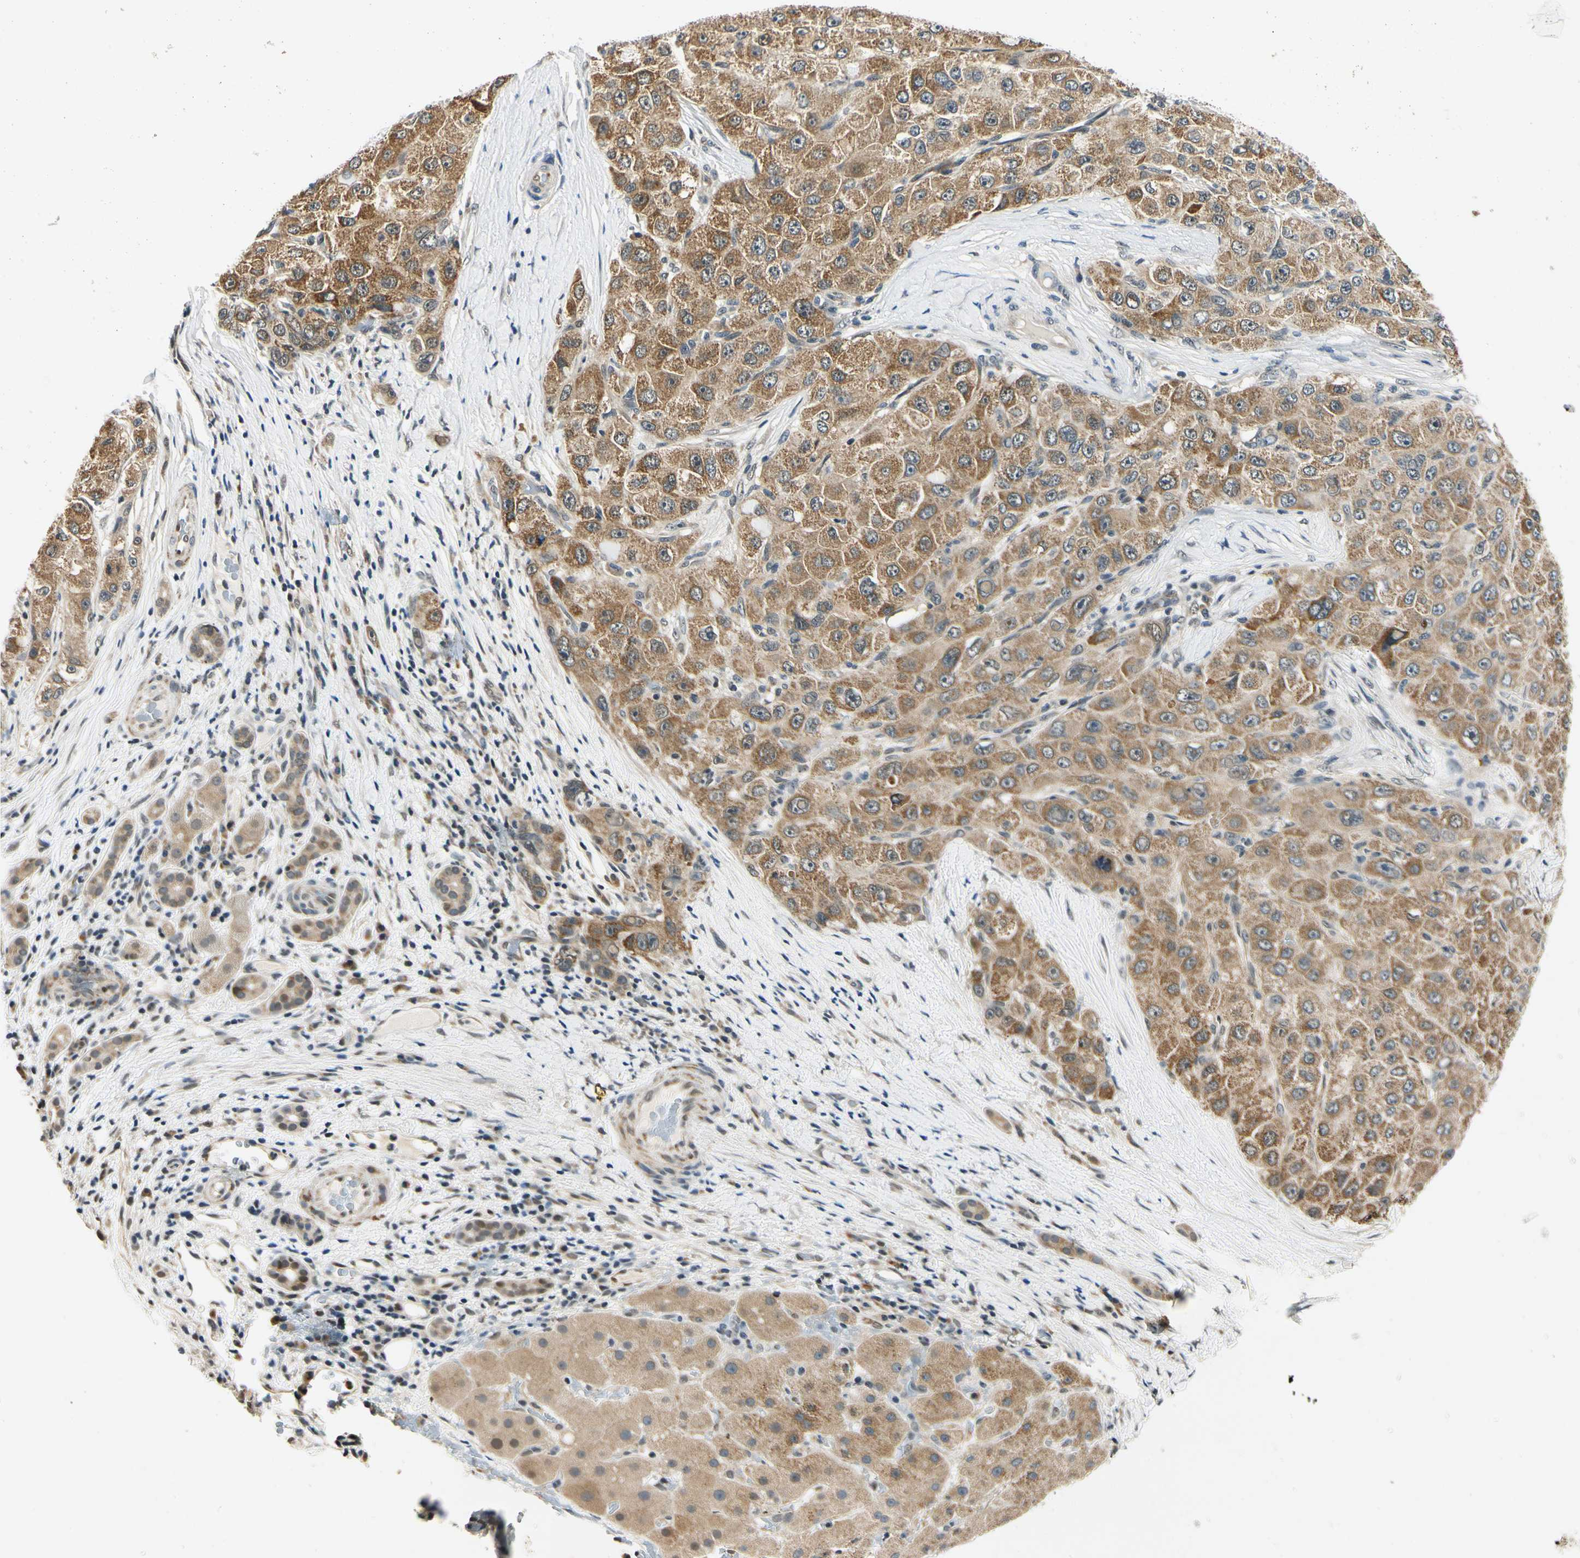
{"staining": {"intensity": "strong", "quantity": ">75%", "location": "cytoplasmic/membranous"}, "tissue": "liver cancer", "cell_type": "Tumor cells", "image_type": "cancer", "snomed": [{"axis": "morphology", "description": "Carcinoma, Hepatocellular, NOS"}, {"axis": "topography", "description": "Liver"}], "caption": "Human liver cancer stained with a protein marker exhibits strong staining in tumor cells.", "gene": "PDK2", "patient": {"sex": "male", "age": 80}}